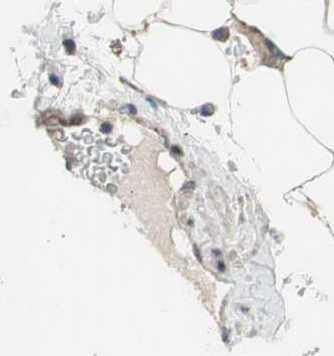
{"staining": {"intensity": "weak", "quantity": ">75%", "location": "cytoplasmic/membranous"}, "tissue": "adipose tissue", "cell_type": "Adipocytes", "image_type": "normal", "snomed": [{"axis": "morphology", "description": "Normal tissue, NOS"}, {"axis": "topography", "description": "Peripheral nerve tissue"}], "caption": "A histopathology image of adipose tissue stained for a protein displays weak cytoplasmic/membranous brown staining in adipocytes. (Stains: DAB (3,3'-diaminobenzidine) in brown, nuclei in blue, Microscopy: brightfield microscopy at high magnification).", "gene": "OAZ1", "patient": {"sex": "male", "age": 70}}